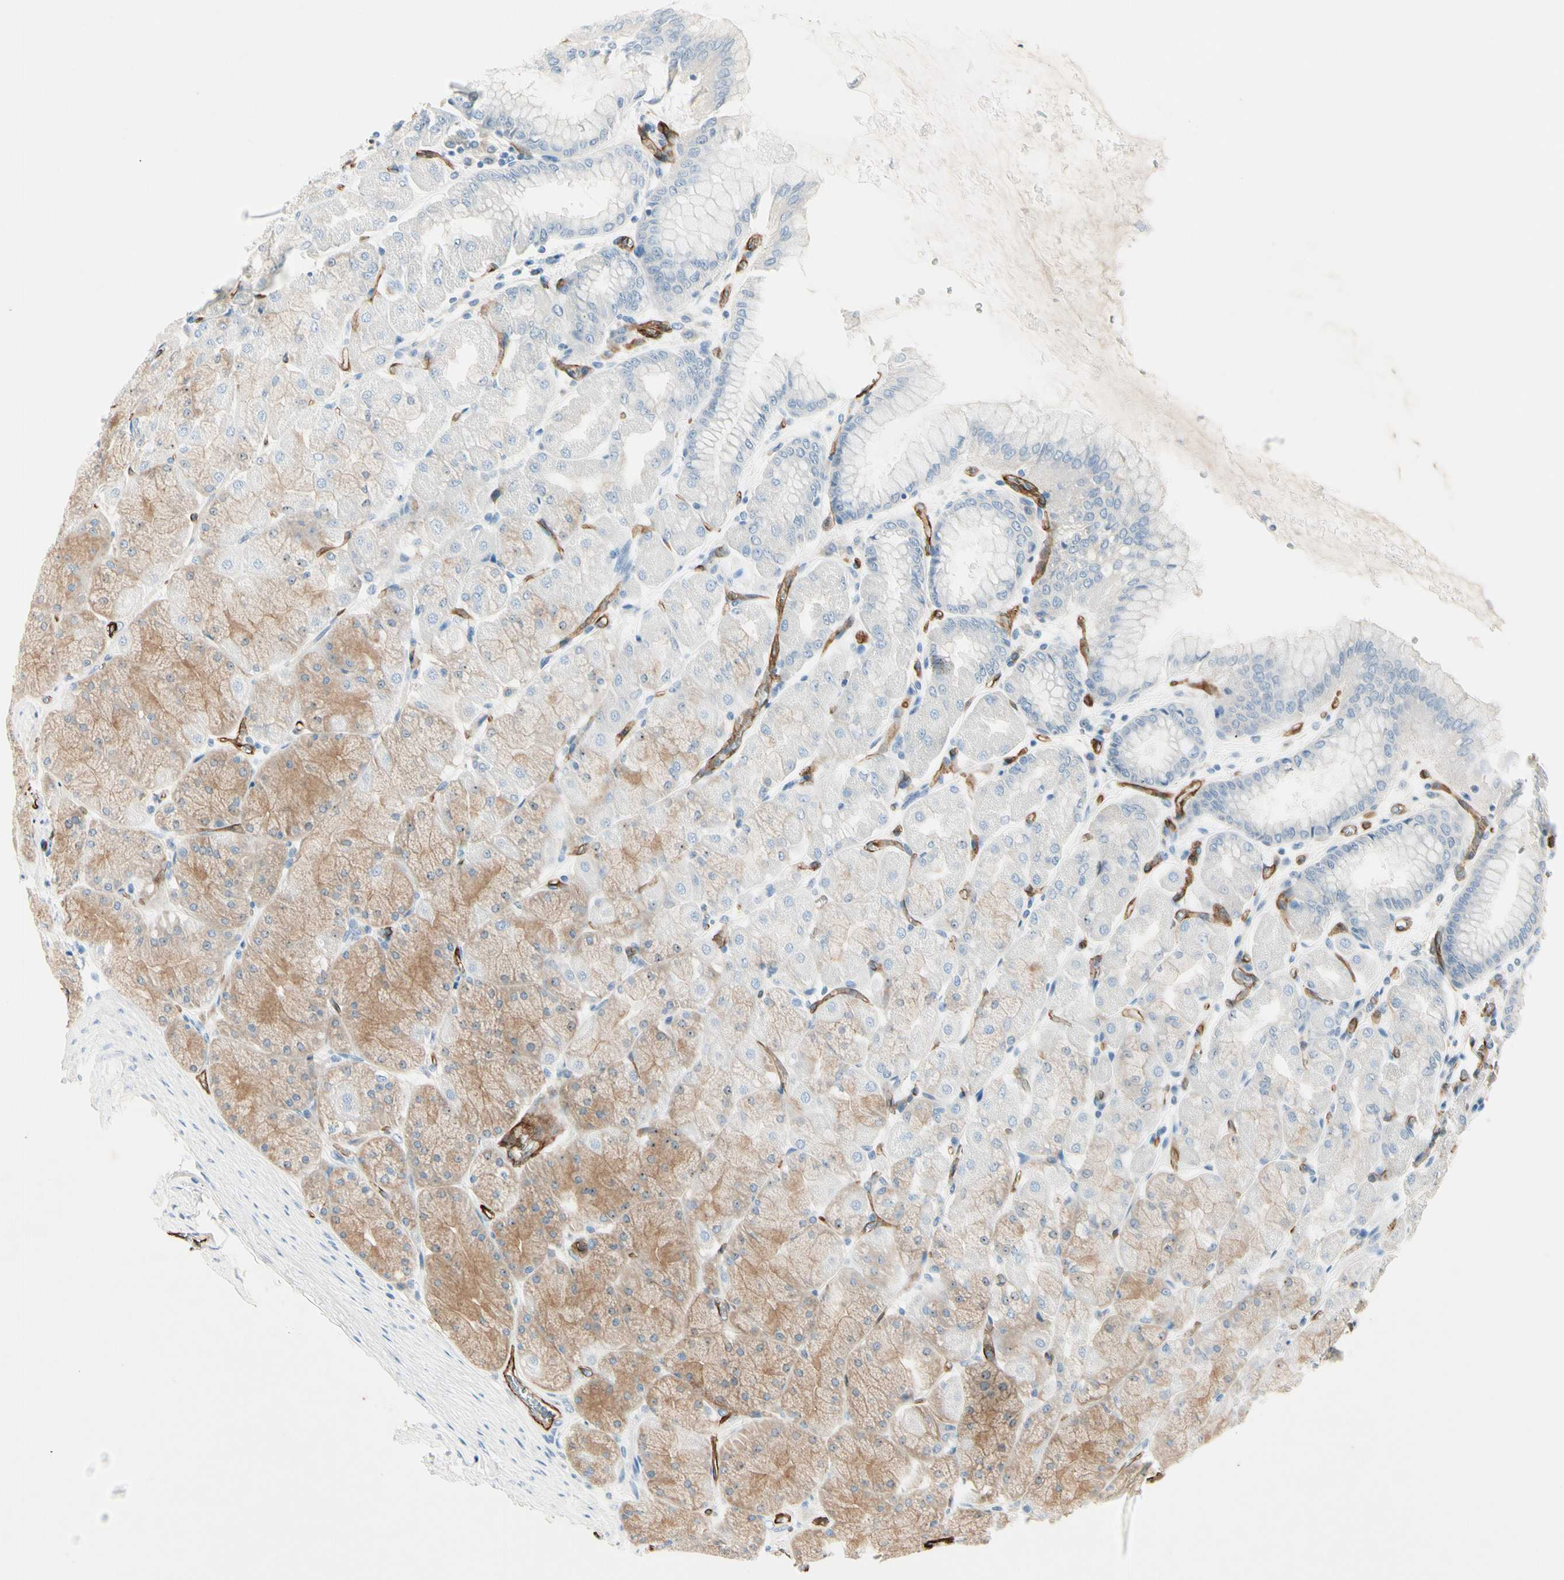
{"staining": {"intensity": "moderate", "quantity": "25%-75%", "location": "cytoplasmic/membranous"}, "tissue": "stomach", "cell_type": "Glandular cells", "image_type": "normal", "snomed": [{"axis": "morphology", "description": "Normal tissue, NOS"}, {"axis": "topography", "description": "Stomach, upper"}], "caption": "The immunohistochemical stain highlights moderate cytoplasmic/membranous staining in glandular cells of unremarkable stomach. The staining was performed using DAB to visualize the protein expression in brown, while the nuclei were stained in blue with hematoxylin (Magnification: 20x).", "gene": "CD93", "patient": {"sex": "female", "age": 56}}